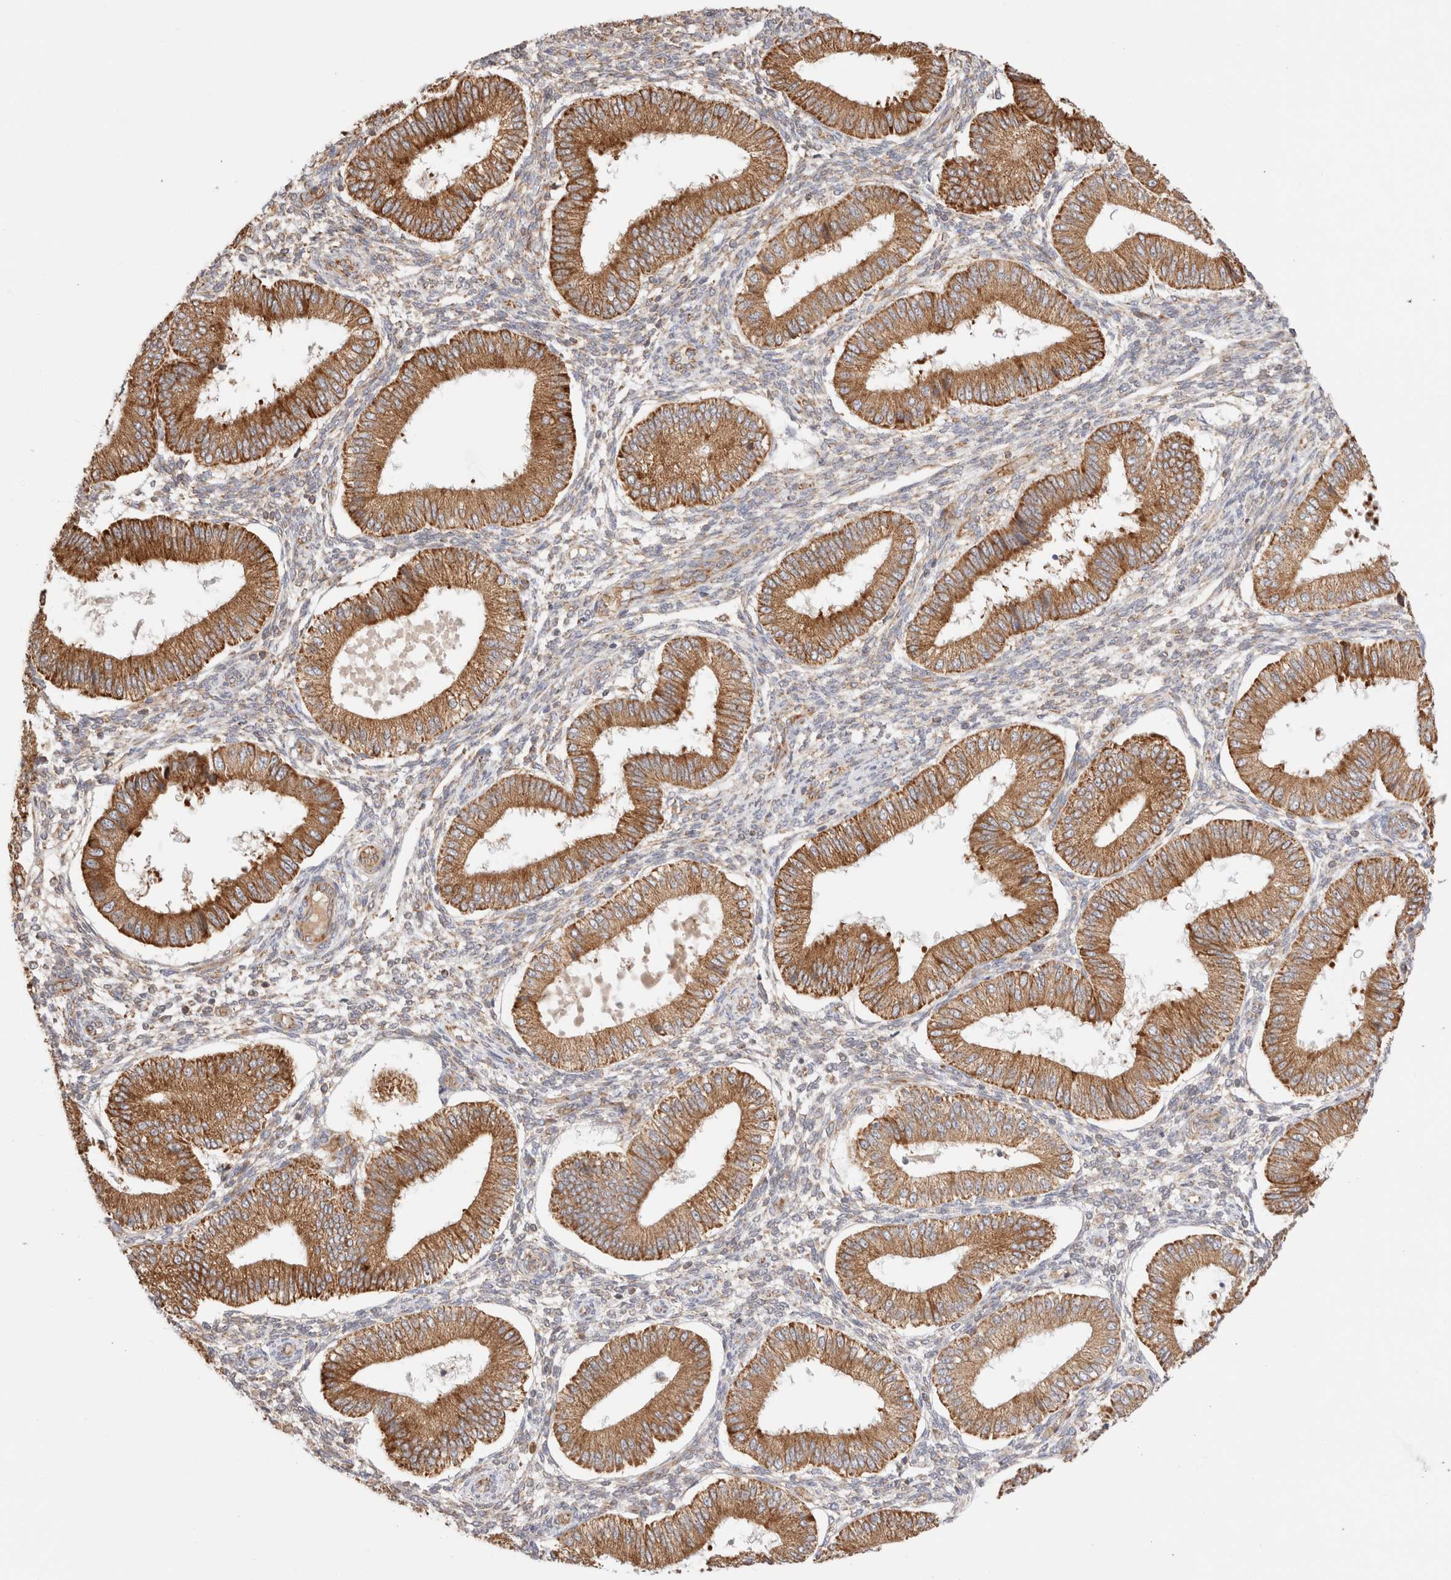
{"staining": {"intensity": "moderate", "quantity": "25%-75%", "location": "cytoplasmic/membranous"}, "tissue": "endometrium", "cell_type": "Cells in endometrial stroma", "image_type": "normal", "snomed": [{"axis": "morphology", "description": "Normal tissue, NOS"}, {"axis": "topography", "description": "Endometrium"}], "caption": "The immunohistochemical stain shows moderate cytoplasmic/membranous expression in cells in endometrial stroma of benign endometrium. The protein is shown in brown color, while the nuclei are stained blue.", "gene": "UTS2B", "patient": {"sex": "female", "age": 39}}